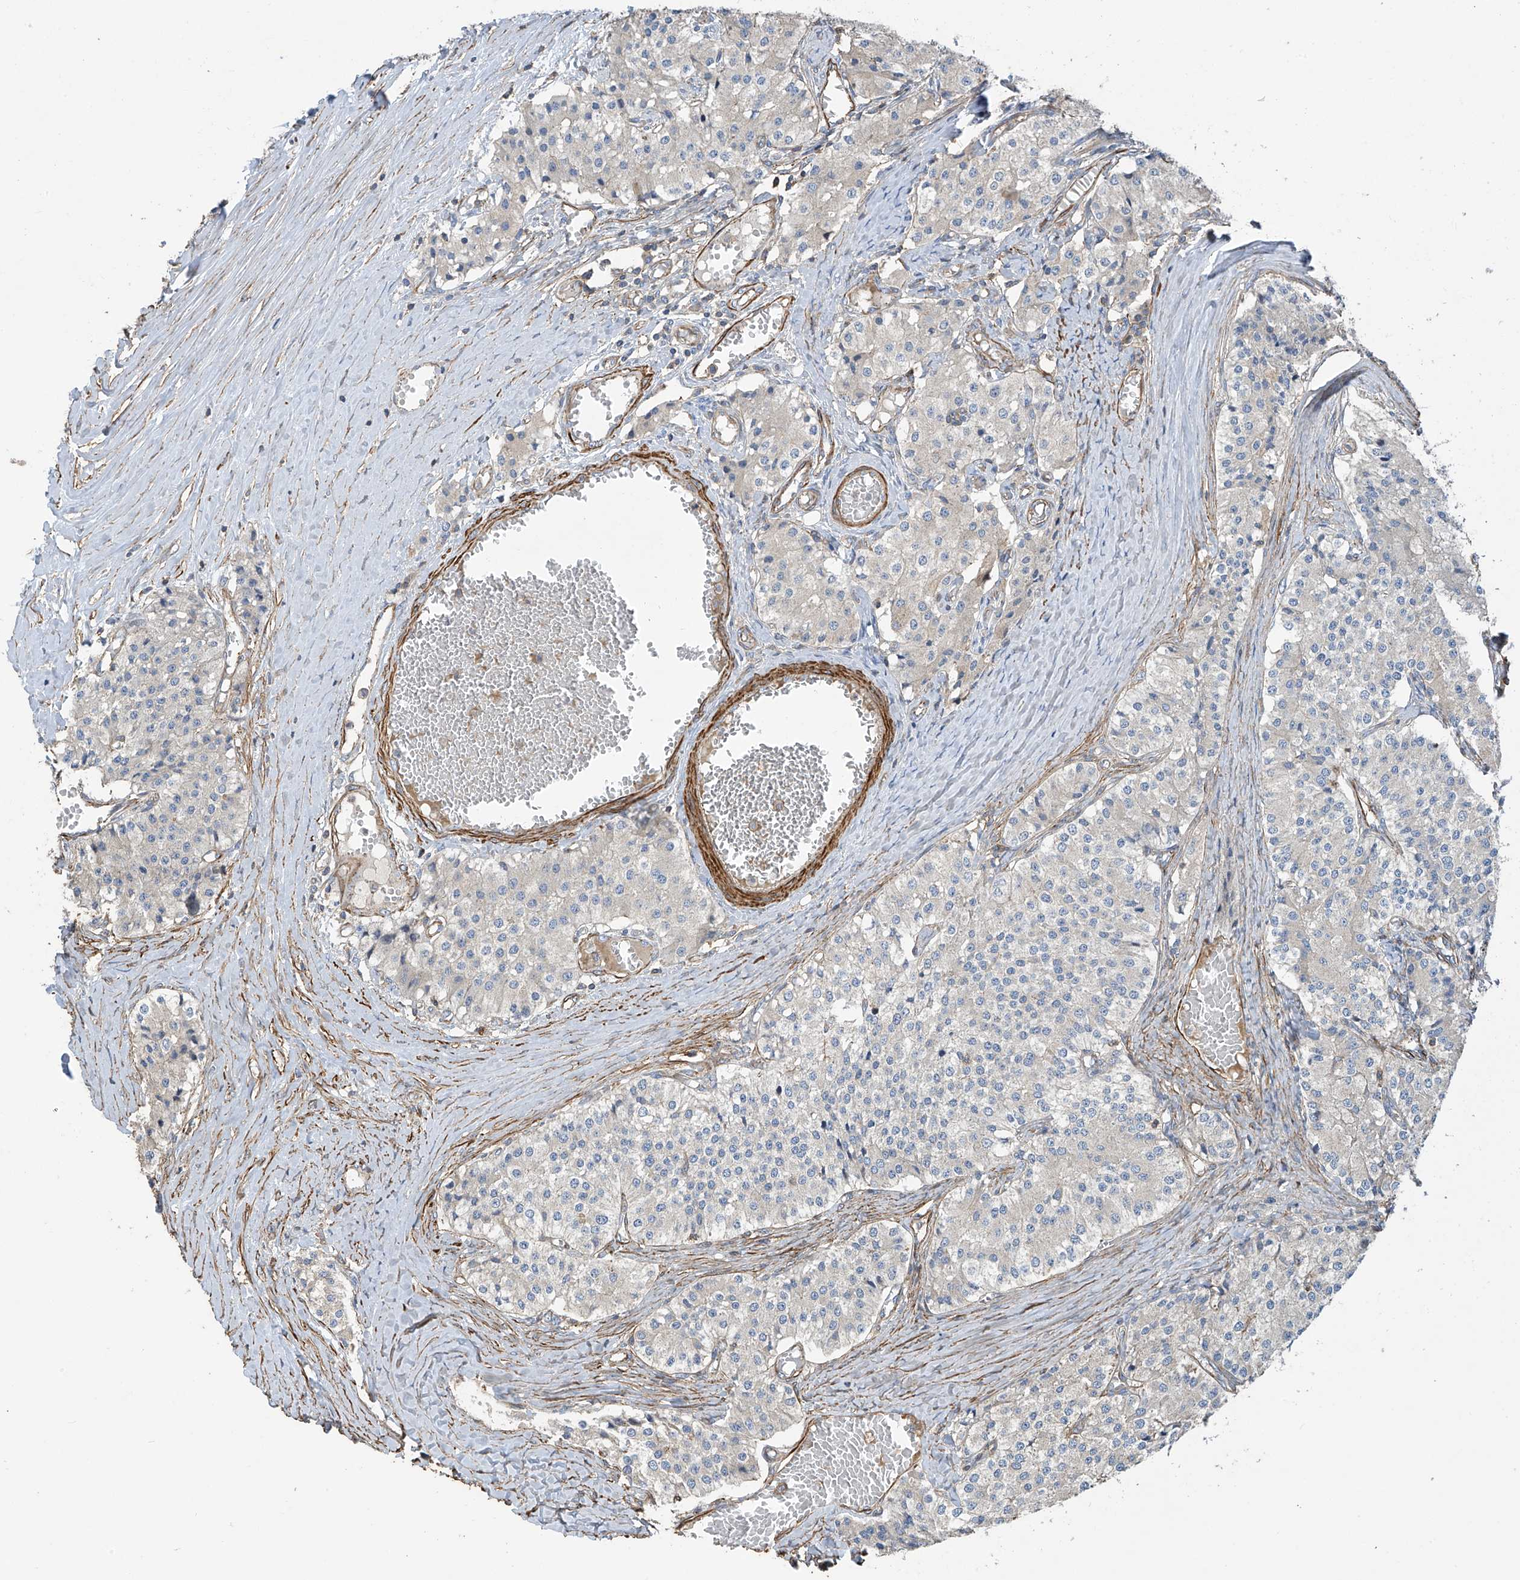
{"staining": {"intensity": "negative", "quantity": "none", "location": "none"}, "tissue": "carcinoid", "cell_type": "Tumor cells", "image_type": "cancer", "snomed": [{"axis": "morphology", "description": "Carcinoid, malignant, NOS"}, {"axis": "topography", "description": "Colon"}], "caption": "A histopathology image of human carcinoid is negative for staining in tumor cells.", "gene": "SLC43A3", "patient": {"sex": "female", "age": 52}}